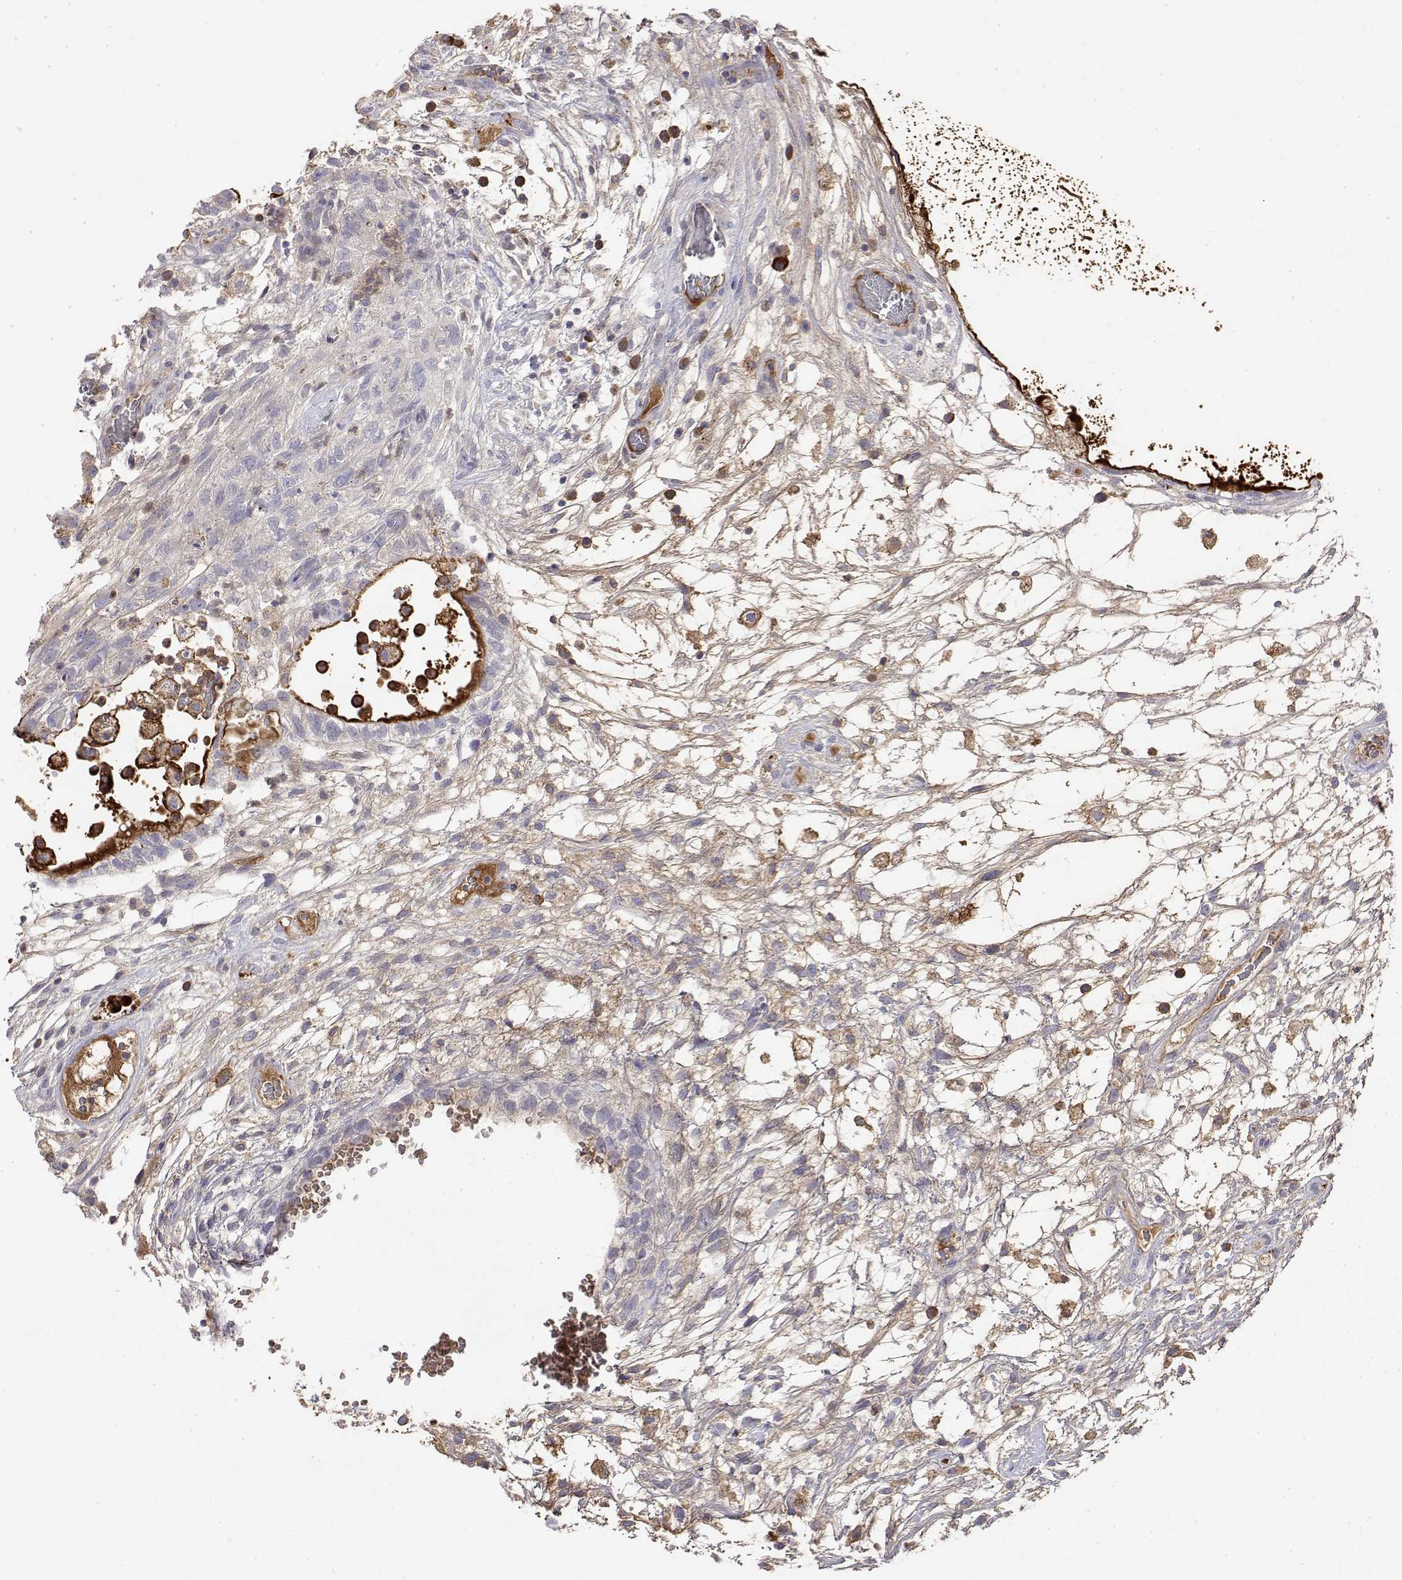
{"staining": {"intensity": "negative", "quantity": "none", "location": "none"}, "tissue": "testis cancer", "cell_type": "Tumor cells", "image_type": "cancer", "snomed": [{"axis": "morphology", "description": "Normal tissue, NOS"}, {"axis": "morphology", "description": "Carcinoma, Embryonal, NOS"}, {"axis": "topography", "description": "Testis"}], "caption": "Tumor cells show no significant protein positivity in testis embryonal carcinoma. The staining is performed using DAB brown chromogen with nuclei counter-stained in using hematoxylin.", "gene": "IGFBP4", "patient": {"sex": "male", "age": 32}}